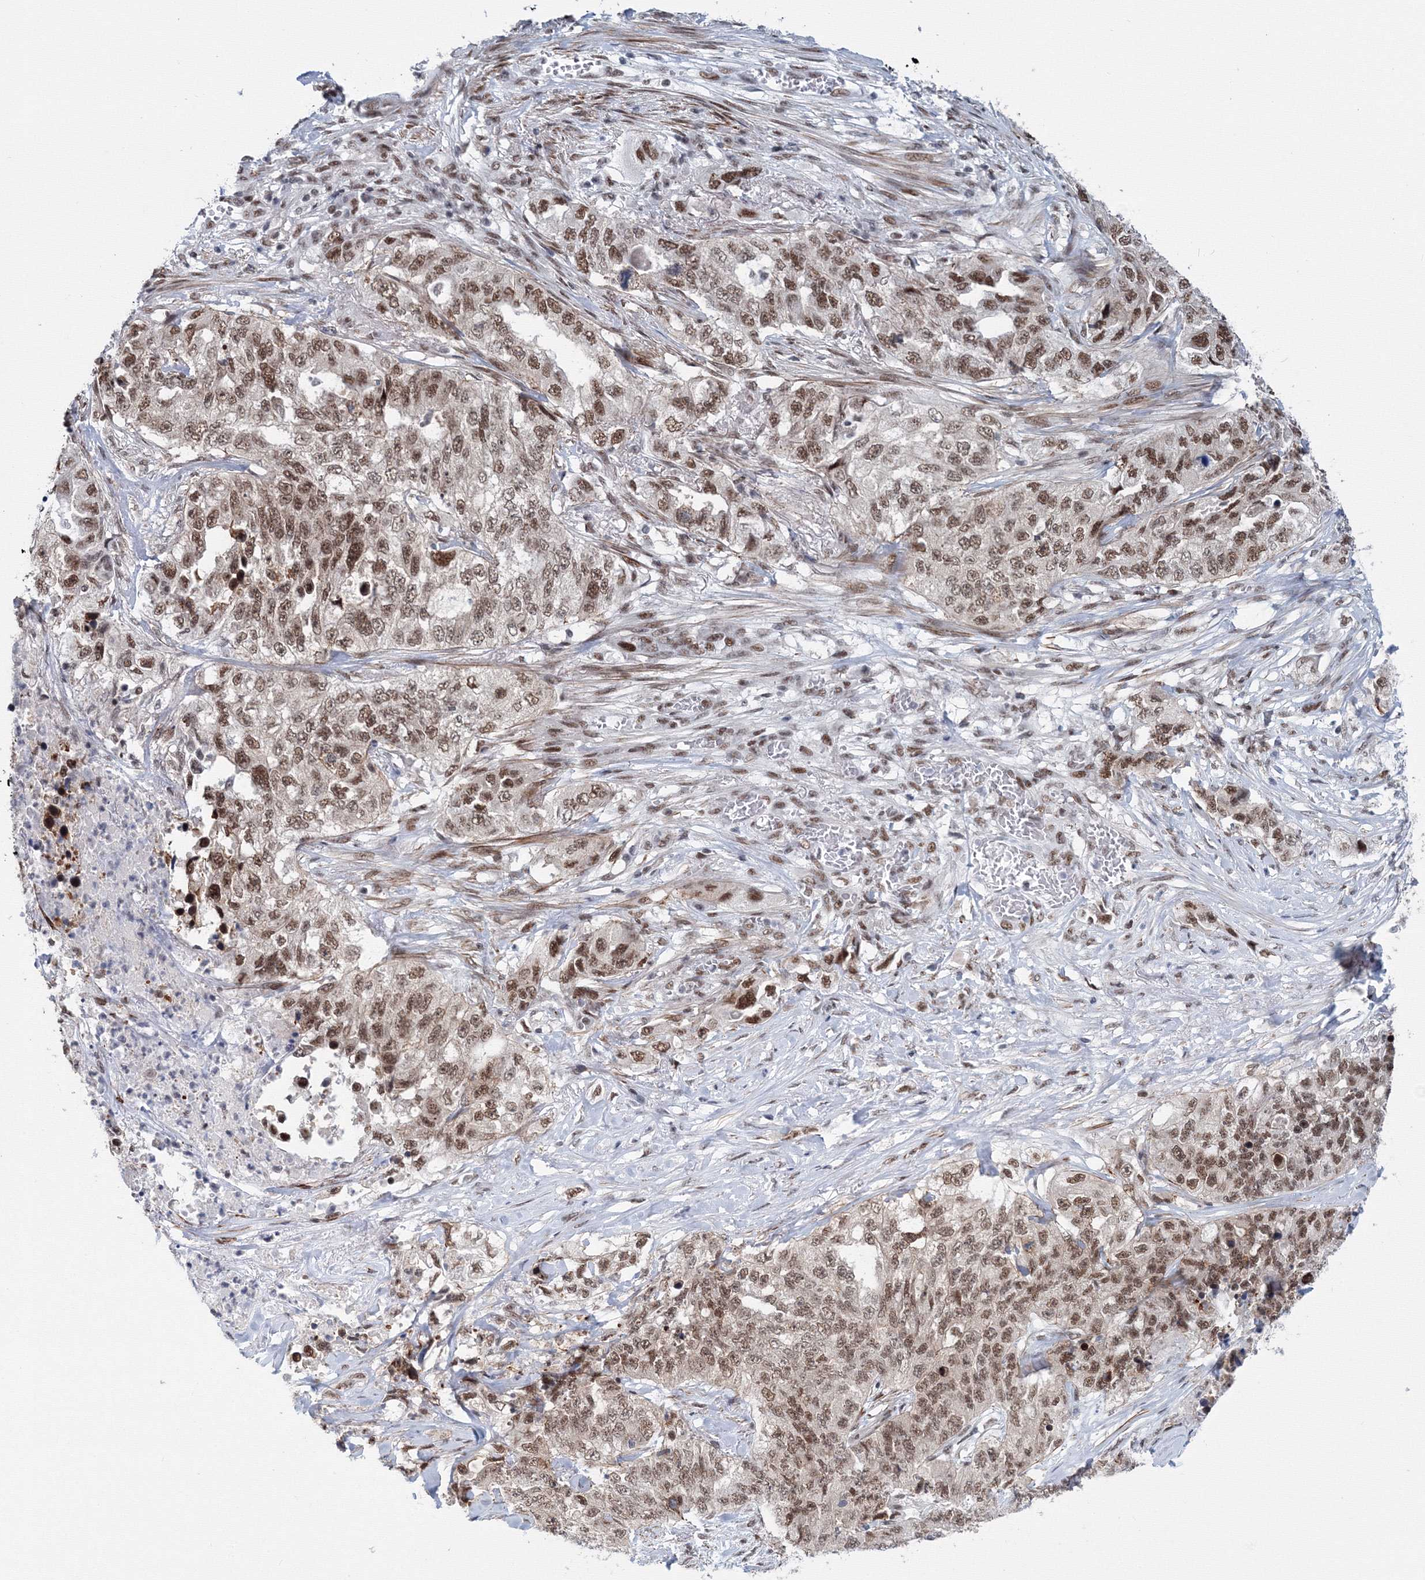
{"staining": {"intensity": "moderate", "quantity": ">75%", "location": "nuclear"}, "tissue": "lung cancer", "cell_type": "Tumor cells", "image_type": "cancer", "snomed": [{"axis": "morphology", "description": "Adenocarcinoma, NOS"}, {"axis": "topography", "description": "Lung"}], "caption": "Moderate nuclear protein positivity is present in about >75% of tumor cells in lung cancer. (Stains: DAB in brown, nuclei in blue, Microscopy: brightfield microscopy at high magnification).", "gene": "SF3B6", "patient": {"sex": "female", "age": 51}}